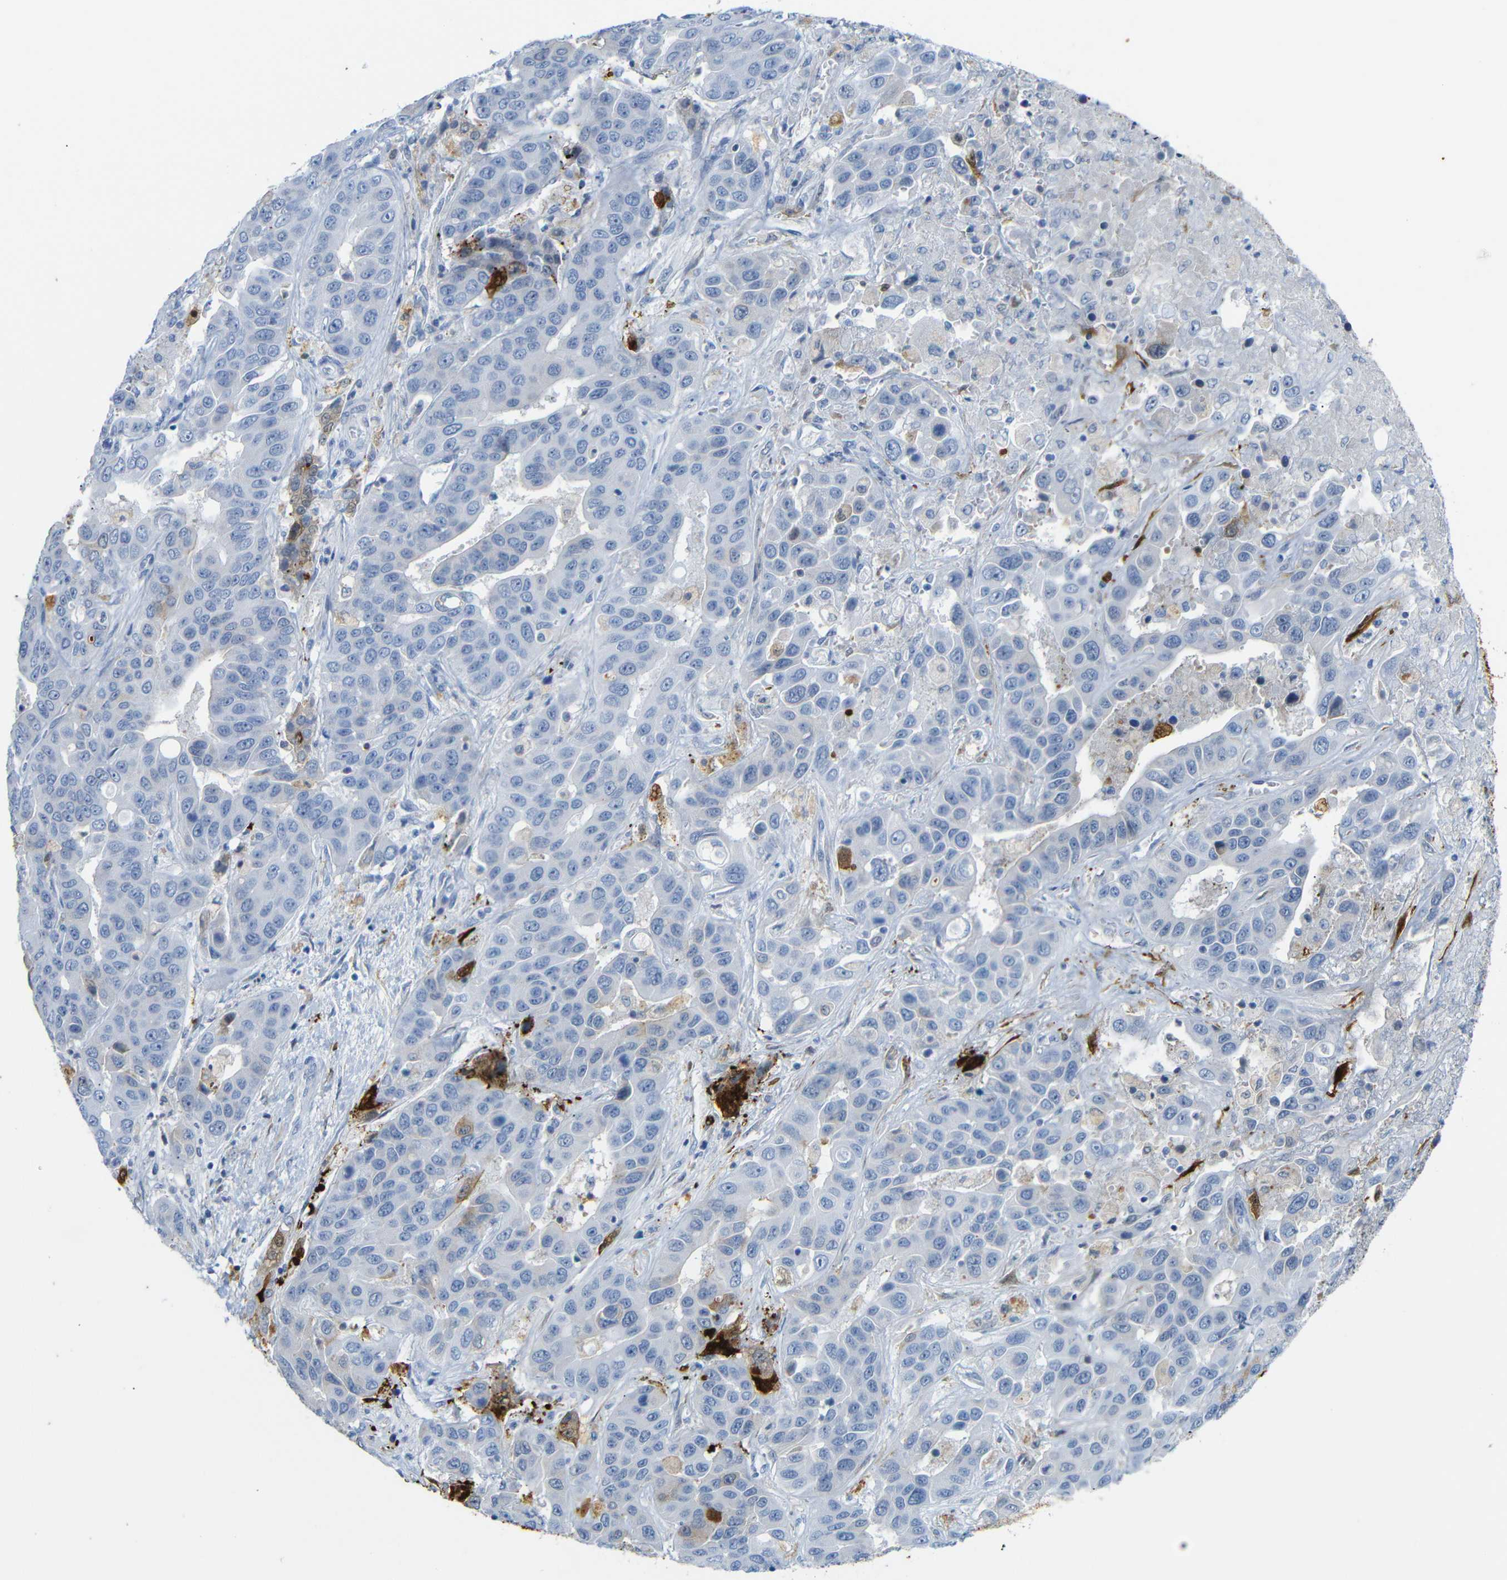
{"staining": {"intensity": "moderate", "quantity": "<25%", "location": "cytoplasmic/membranous"}, "tissue": "liver cancer", "cell_type": "Tumor cells", "image_type": "cancer", "snomed": [{"axis": "morphology", "description": "Cholangiocarcinoma"}, {"axis": "topography", "description": "Liver"}], "caption": "Immunohistochemistry (IHC) of human liver cholangiocarcinoma displays low levels of moderate cytoplasmic/membranous expression in approximately <25% of tumor cells. The protein is stained brown, and the nuclei are stained in blue (DAB (3,3'-diaminobenzidine) IHC with brightfield microscopy, high magnification).", "gene": "MT1A", "patient": {"sex": "female", "age": 52}}